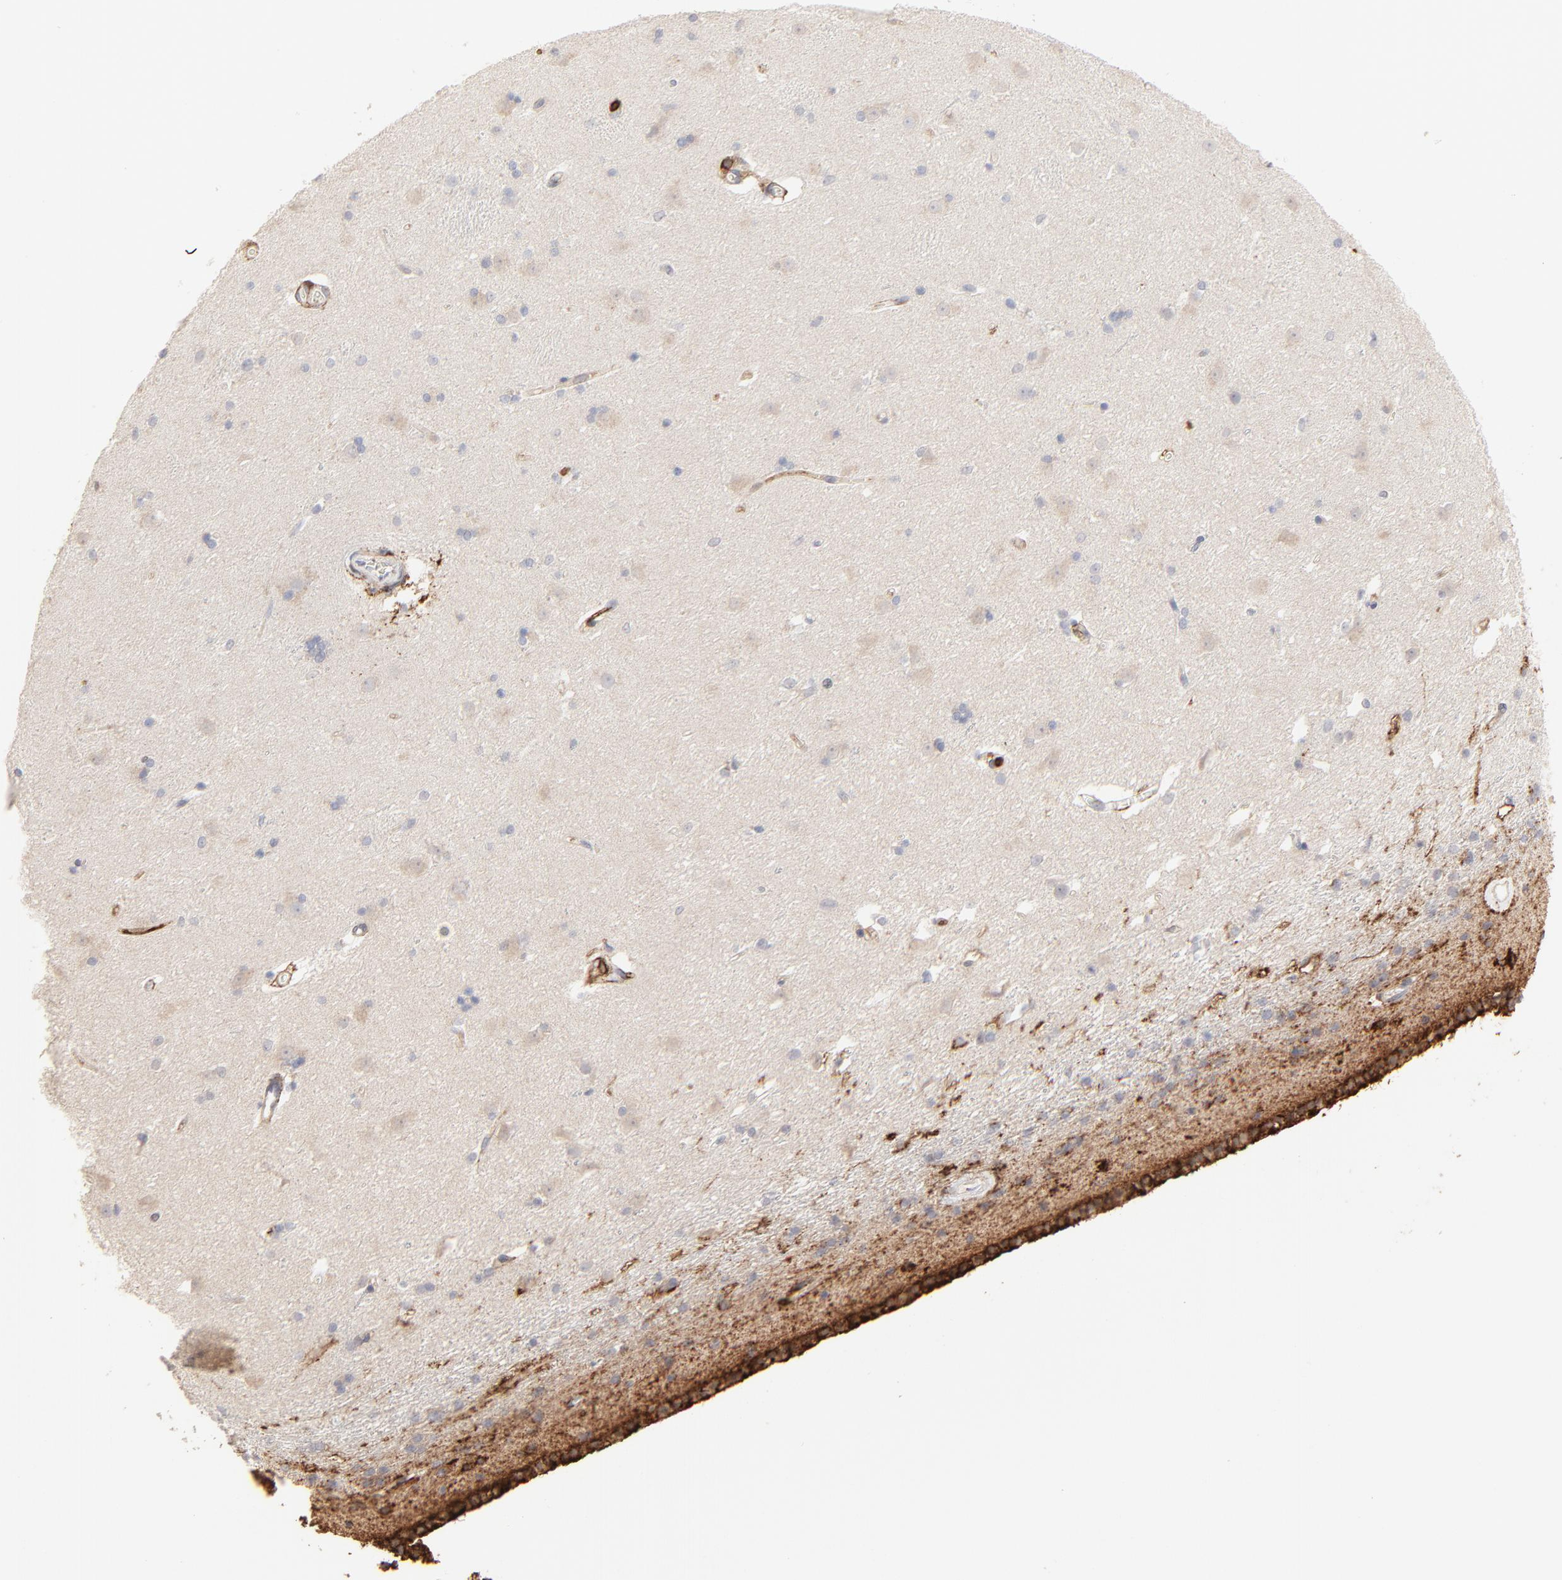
{"staining": {"intensity": "negative", "quantity": "none", "location": "none"}, "tissue": "caudate", "cell_type": "Glial cells", "image_type": "normal", "snomed": [{"axis": "morphology", "description": "Normal tissue, NOS"}, {"axis": "topography", "description": "Lateral ventricle wall"}], "caption": "Immunohistochemistry (IHC) of unremarkable caudate reveals no positivity in glial cells.", "gene": "SLC6A14", "patient": {"sex": "female", "age": 19}}